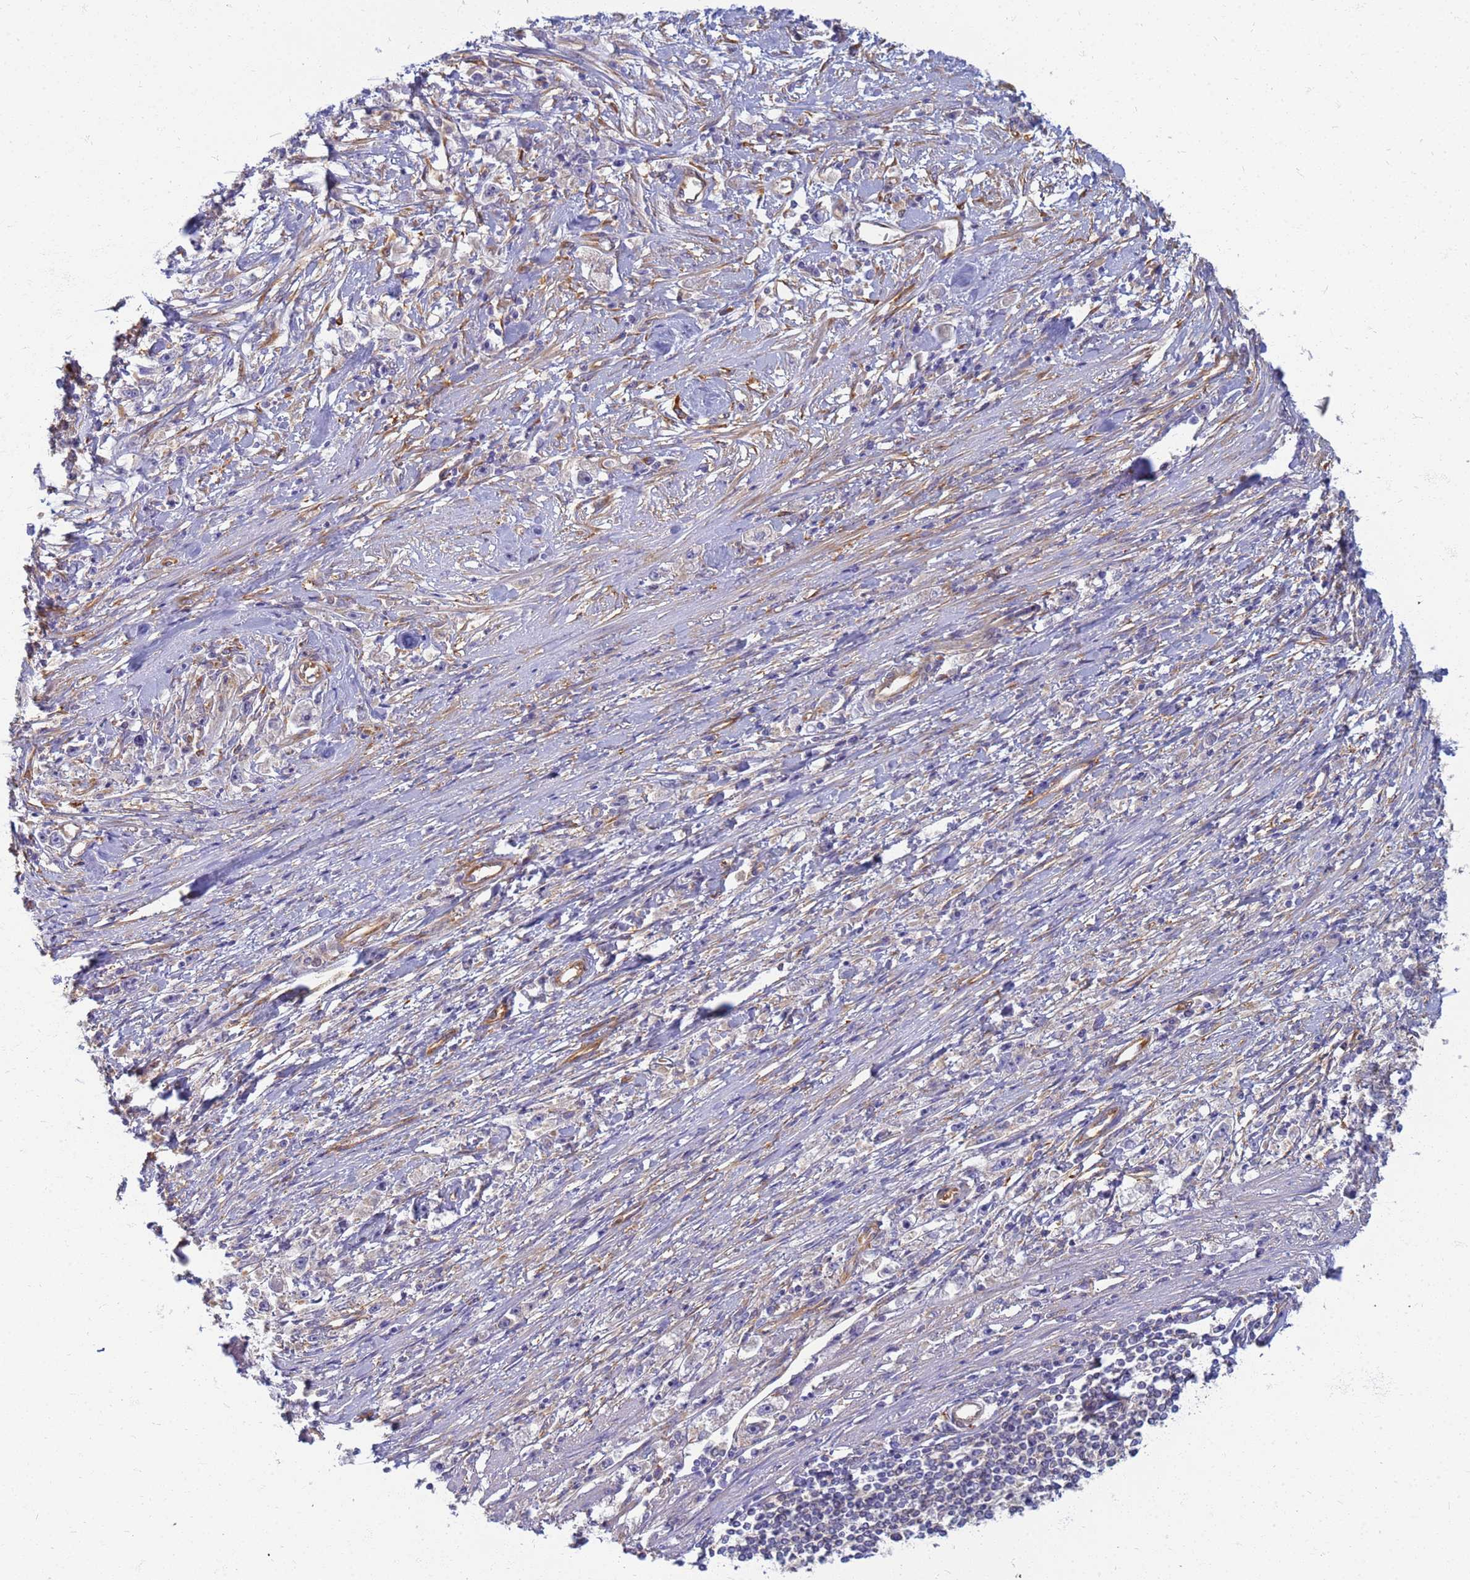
{"staining": {"intensity": "negative", "quantity": "none", "location": "none"}, "tissue": "stomach cancer", "cell_type": "Tumor cells", "image_type": "cancer", "snomed": [{"axis": "morphology", "description": "Adenocarcinoma, NOS"}, {"axis": "topography", "description": "Stomach"}], "caption": "The immunohistochemistry (IHC) histopathology image has no significant staining in tumor cells of stomach cancer (adenocarcinoma) tissue. (DAB immunohistochemistry, high magnification).", "gene": "EEA1", "patient": {"sex": "female", "age": 59}}